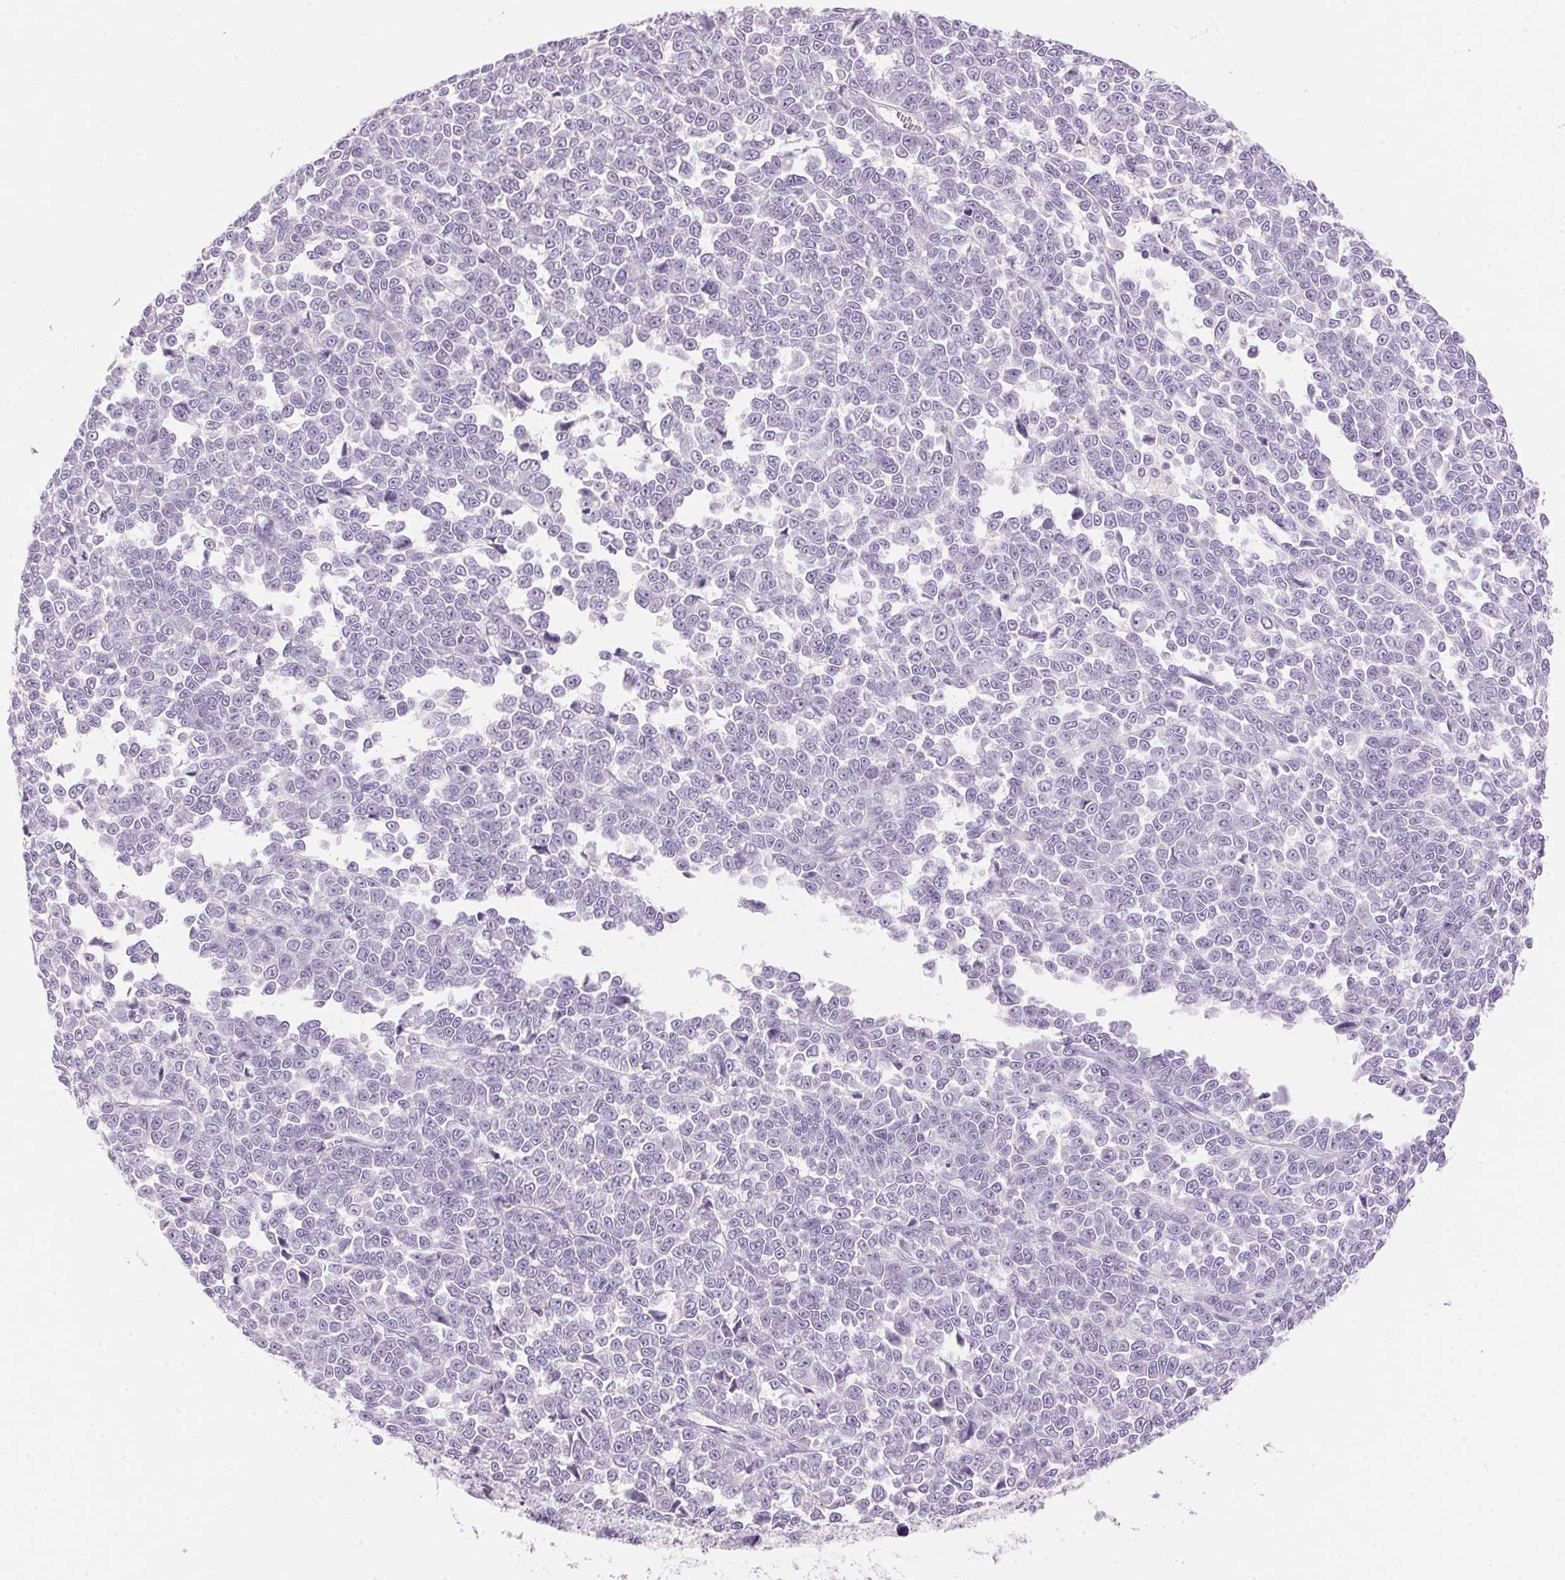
{"staining": {"intensity": "negative", "quantity": "none", "location": "none"}, "tissue": "melanoma", "cell_type": "Tumor cells", "image_type": "cancer", "snomed": [{"axis": "morphology", "description": "Malignant melanoma, NOS"}, {"axis": "topography", "description": "Skin"}], "caption": "There is no significant expression in tumor cells of malignant melanoma.", "gene": "HSD17B2", "patient": {"sex": "female", "age": 95}}